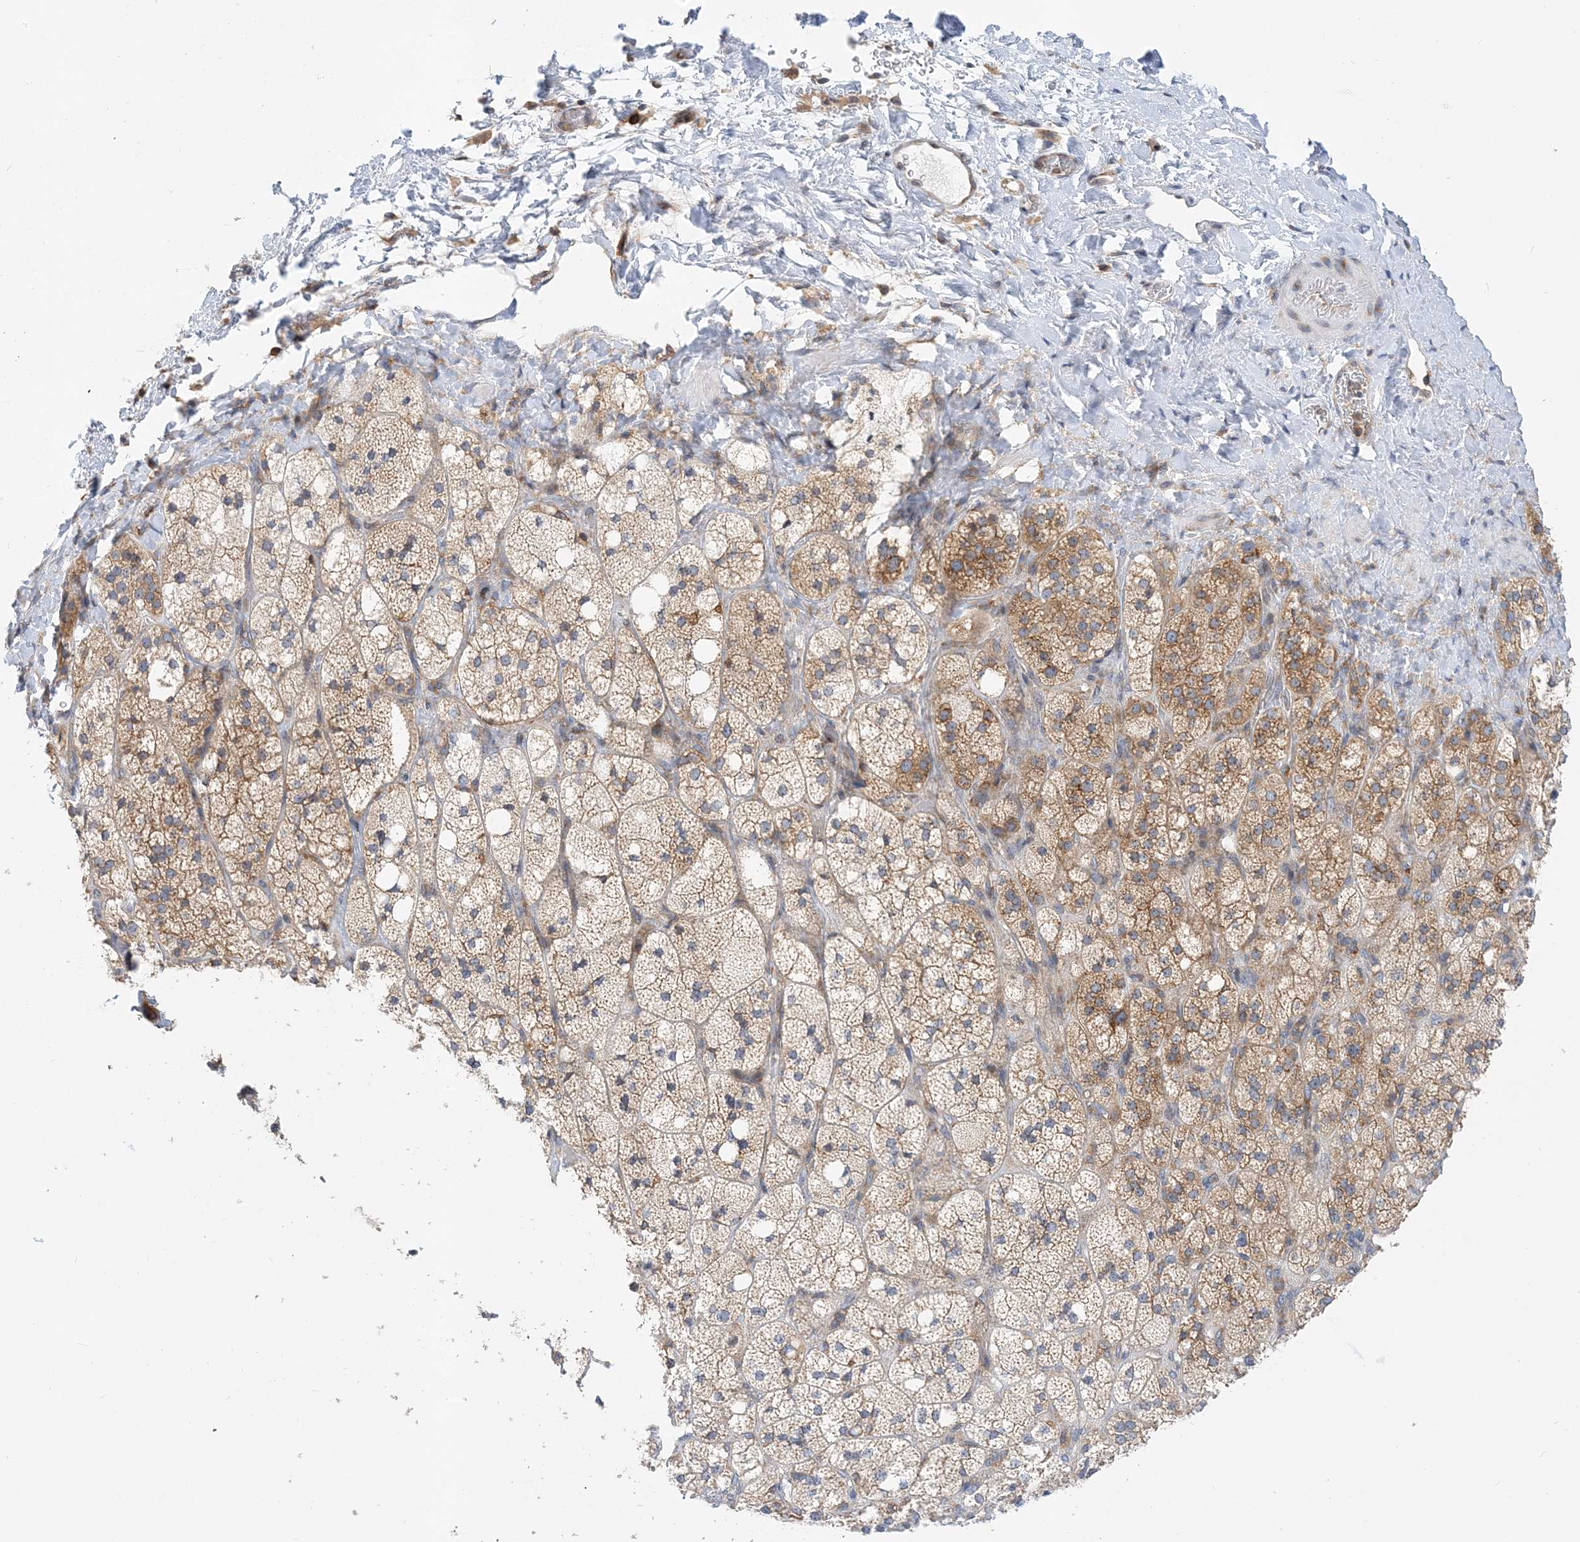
{"staining": {"intensity": "moderate", "quantity": ">75%", "location": "cytoplasmic/membranous"}, "tissue": "adrenal gland", "cell_type": "Glandular cells", "image_type": "normal", "snomed": [{"axis": "morphology", "description": "Normal tissue, NOS"}, {"axis": "topography", "description": "Adrenal gland"}], "caption": "Moderate cytoplasmic/membranous protein positivity is seen in about >75% of glandular cells in adrenal gland.", "gene": "LARP4B", "patient": {"sex": "male", "age": 61}}